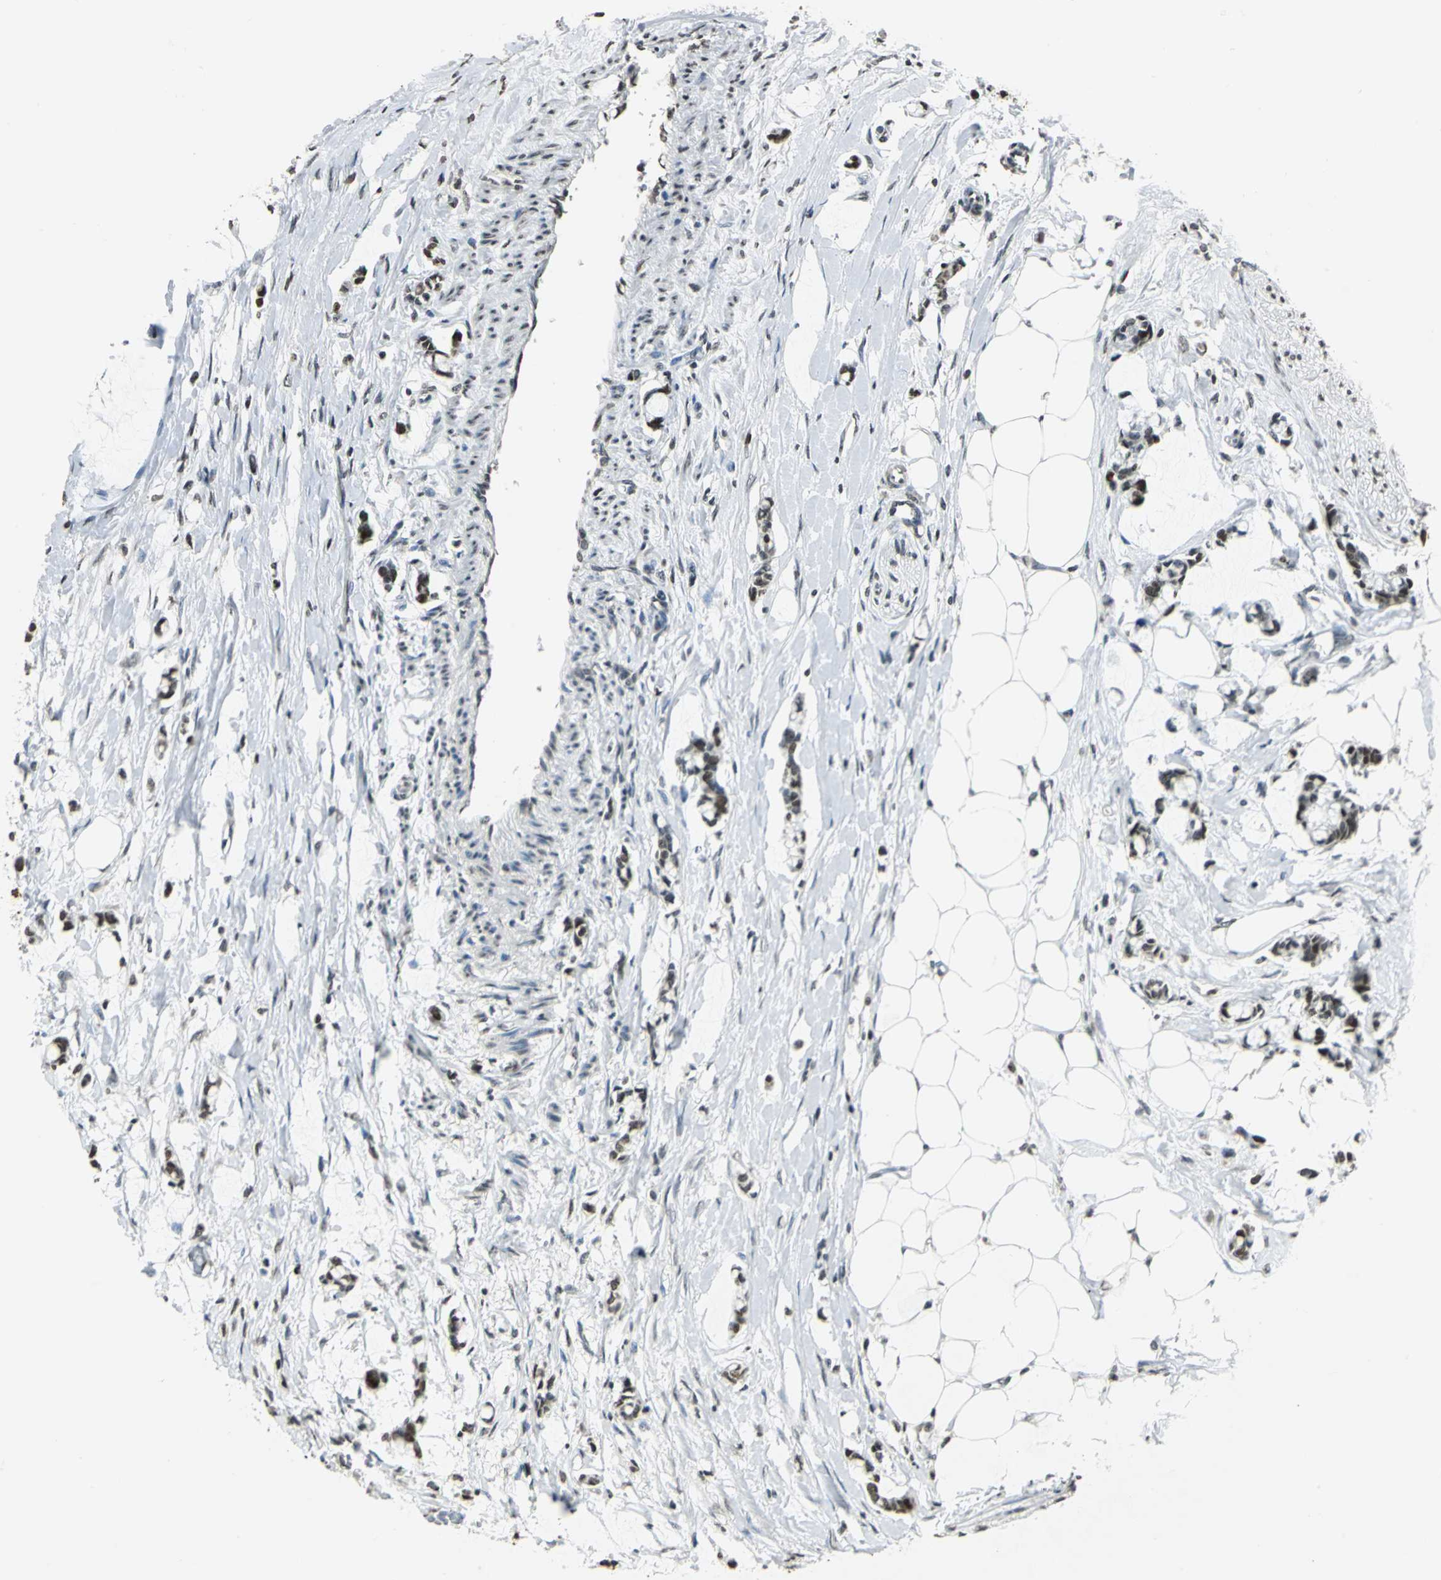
{"staining": {"intensity": "strong", "quantity": ">75%", "location": "nuclear"}, "tissue": "colorectal cancer", "cell_type": "Tumor cells", "image_type": "cancer", "snomed": [{"axis": "morphology", "description": "Normal tissue, NOS"}, {"axis": "morphology", "description": "Adenocarcinoma, NOS"}, {"axis": "topography", "description": "Colon"}, {"axis": "topography", "description": "Peripheral nerve tissue"}], "caption": "About >75% of tumor cells in adenocarcinoma (colorectal) demonstrate strong nuclear protein expression as visualized by brown immunohistochemical staining.", "gene": "MCM4", "patient": {"sex": "male", "age": 14}}